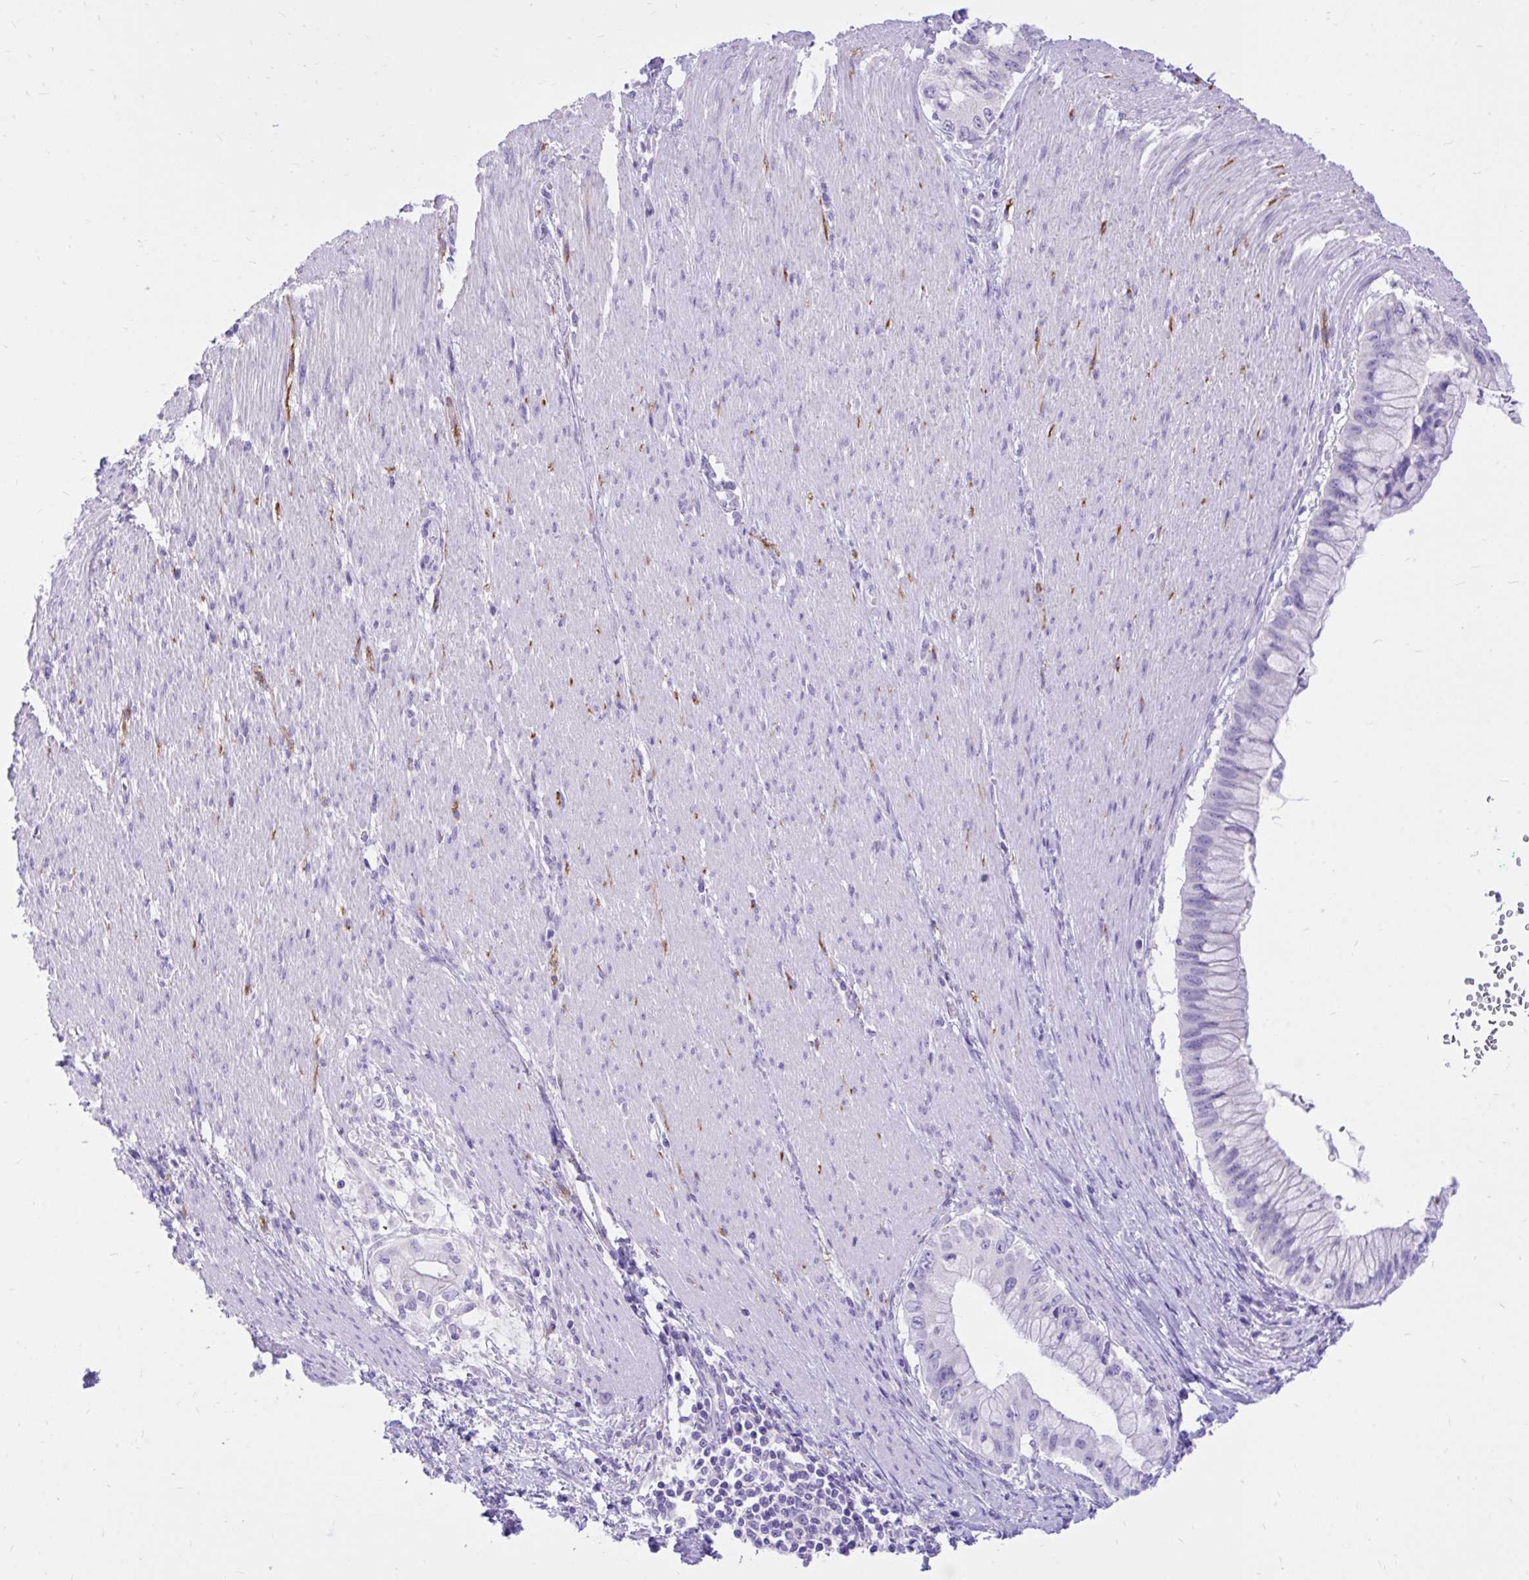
{"staining": {"intensity": "negative", "quantity": "none", "location": "none"}, "tissue": "pancreatic cancer", "cell_type": "Tumor cells", "image_type": "cancer", "snomed": [{"axis": "morphology", "description": "Adenocarcinoma, NOS"}, {"axis": "topography", "description": "Pancreas"}], "caption": "This is an immunohistochemistry (IHC) histopathology image of human pancreatic adenocarcinoma. There is no staining in tumor cells.", "gene": "MON1A", "patient": {"sex": "male", "age": 48}}